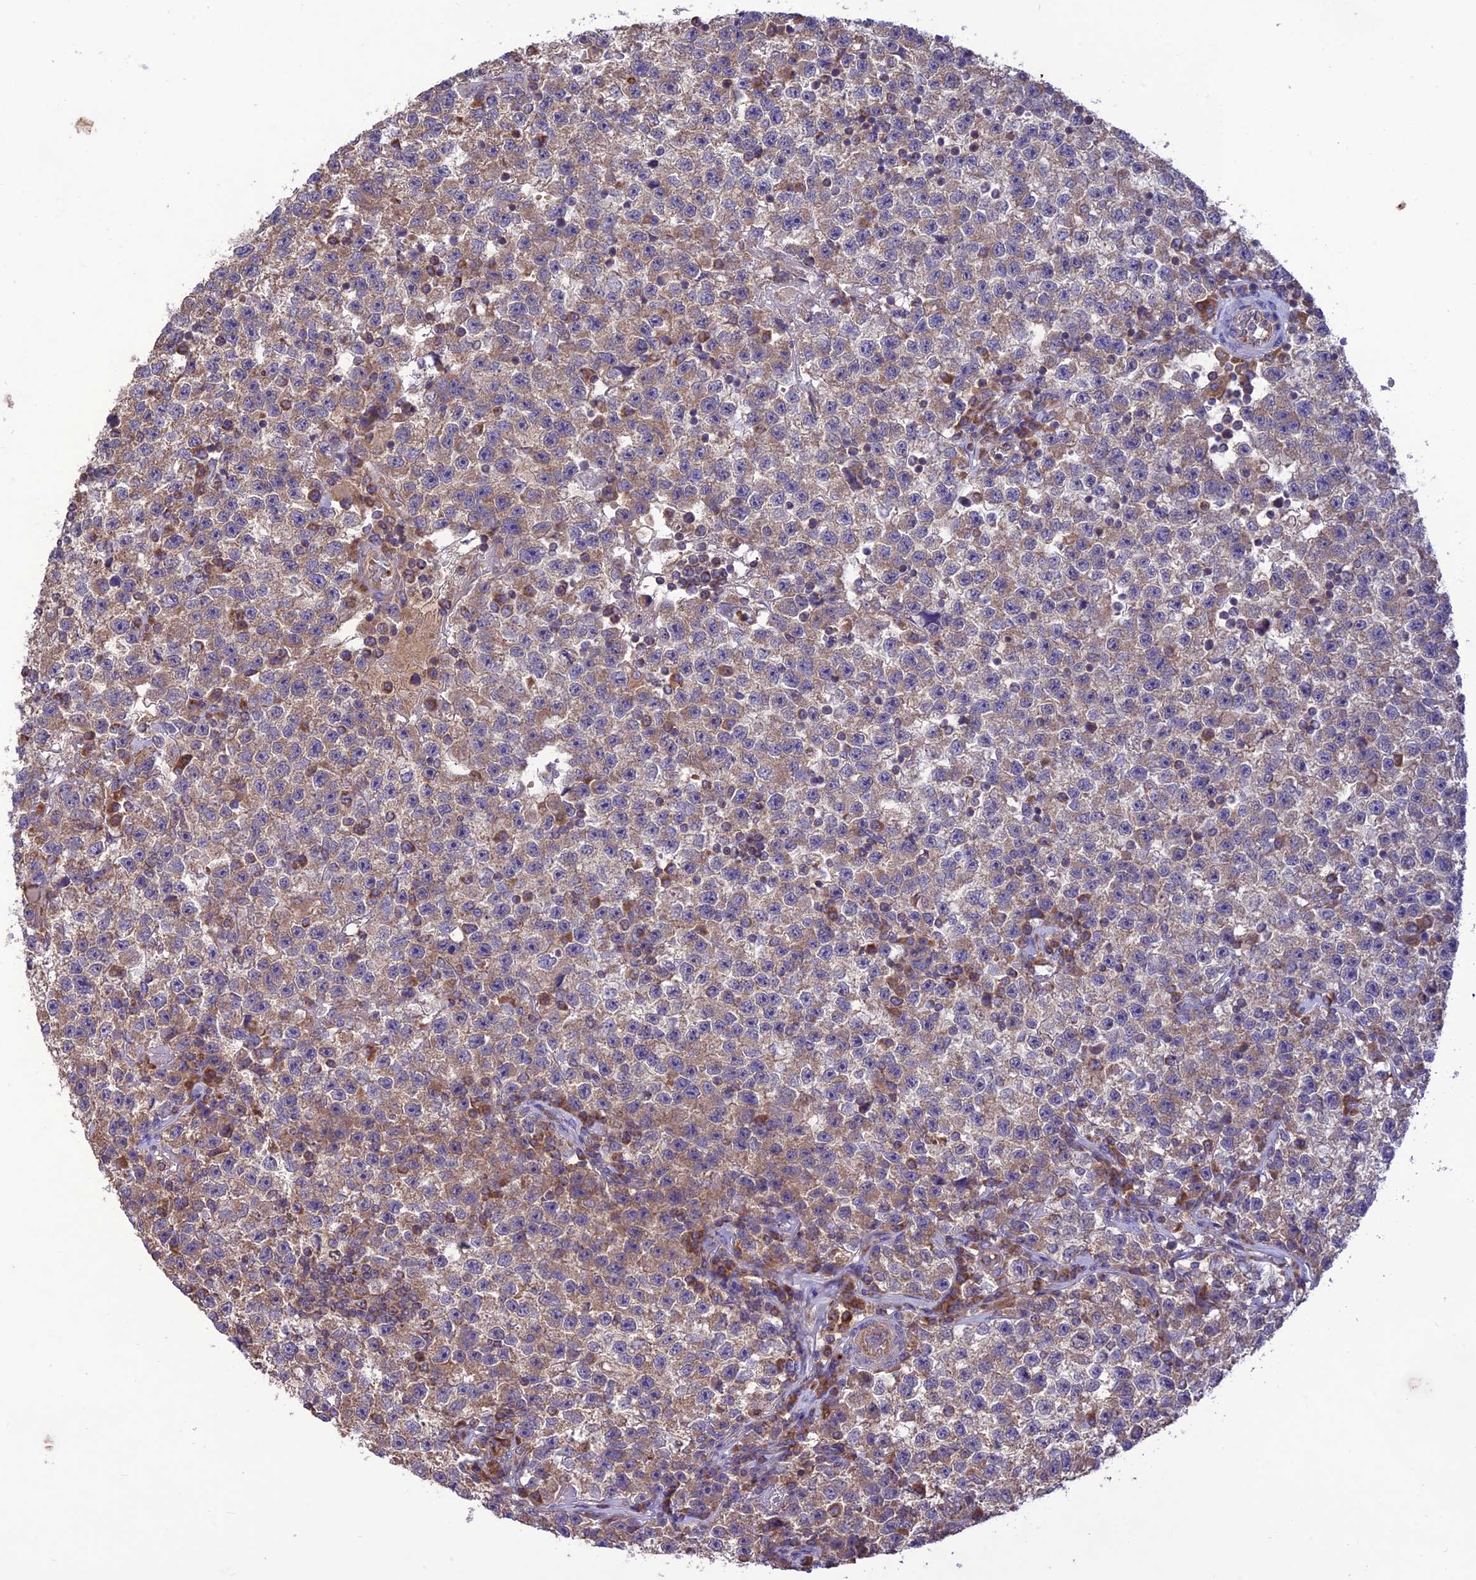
{"staining": {"intensity": "moderate", "quantity": "<25%", "location": "cytoplasmic/membranous"}, "tissue": "testis cancer", "cell_type": "Tumor cells", "image_type": "cancer", "snomed": [{"axis": "morphology", "description": "Seminoma, NOS"}, {"axis": "topography", "description": "Testis"}], "caption": "Tumor cells reveal moderate cytoplasmic/membranous expression in about <25% of cells in testis cancer (seminoma). Nuclei are stained in blue.", "gene": "NDUFAF1", "patient": {"sex": "male", "age": 22}}